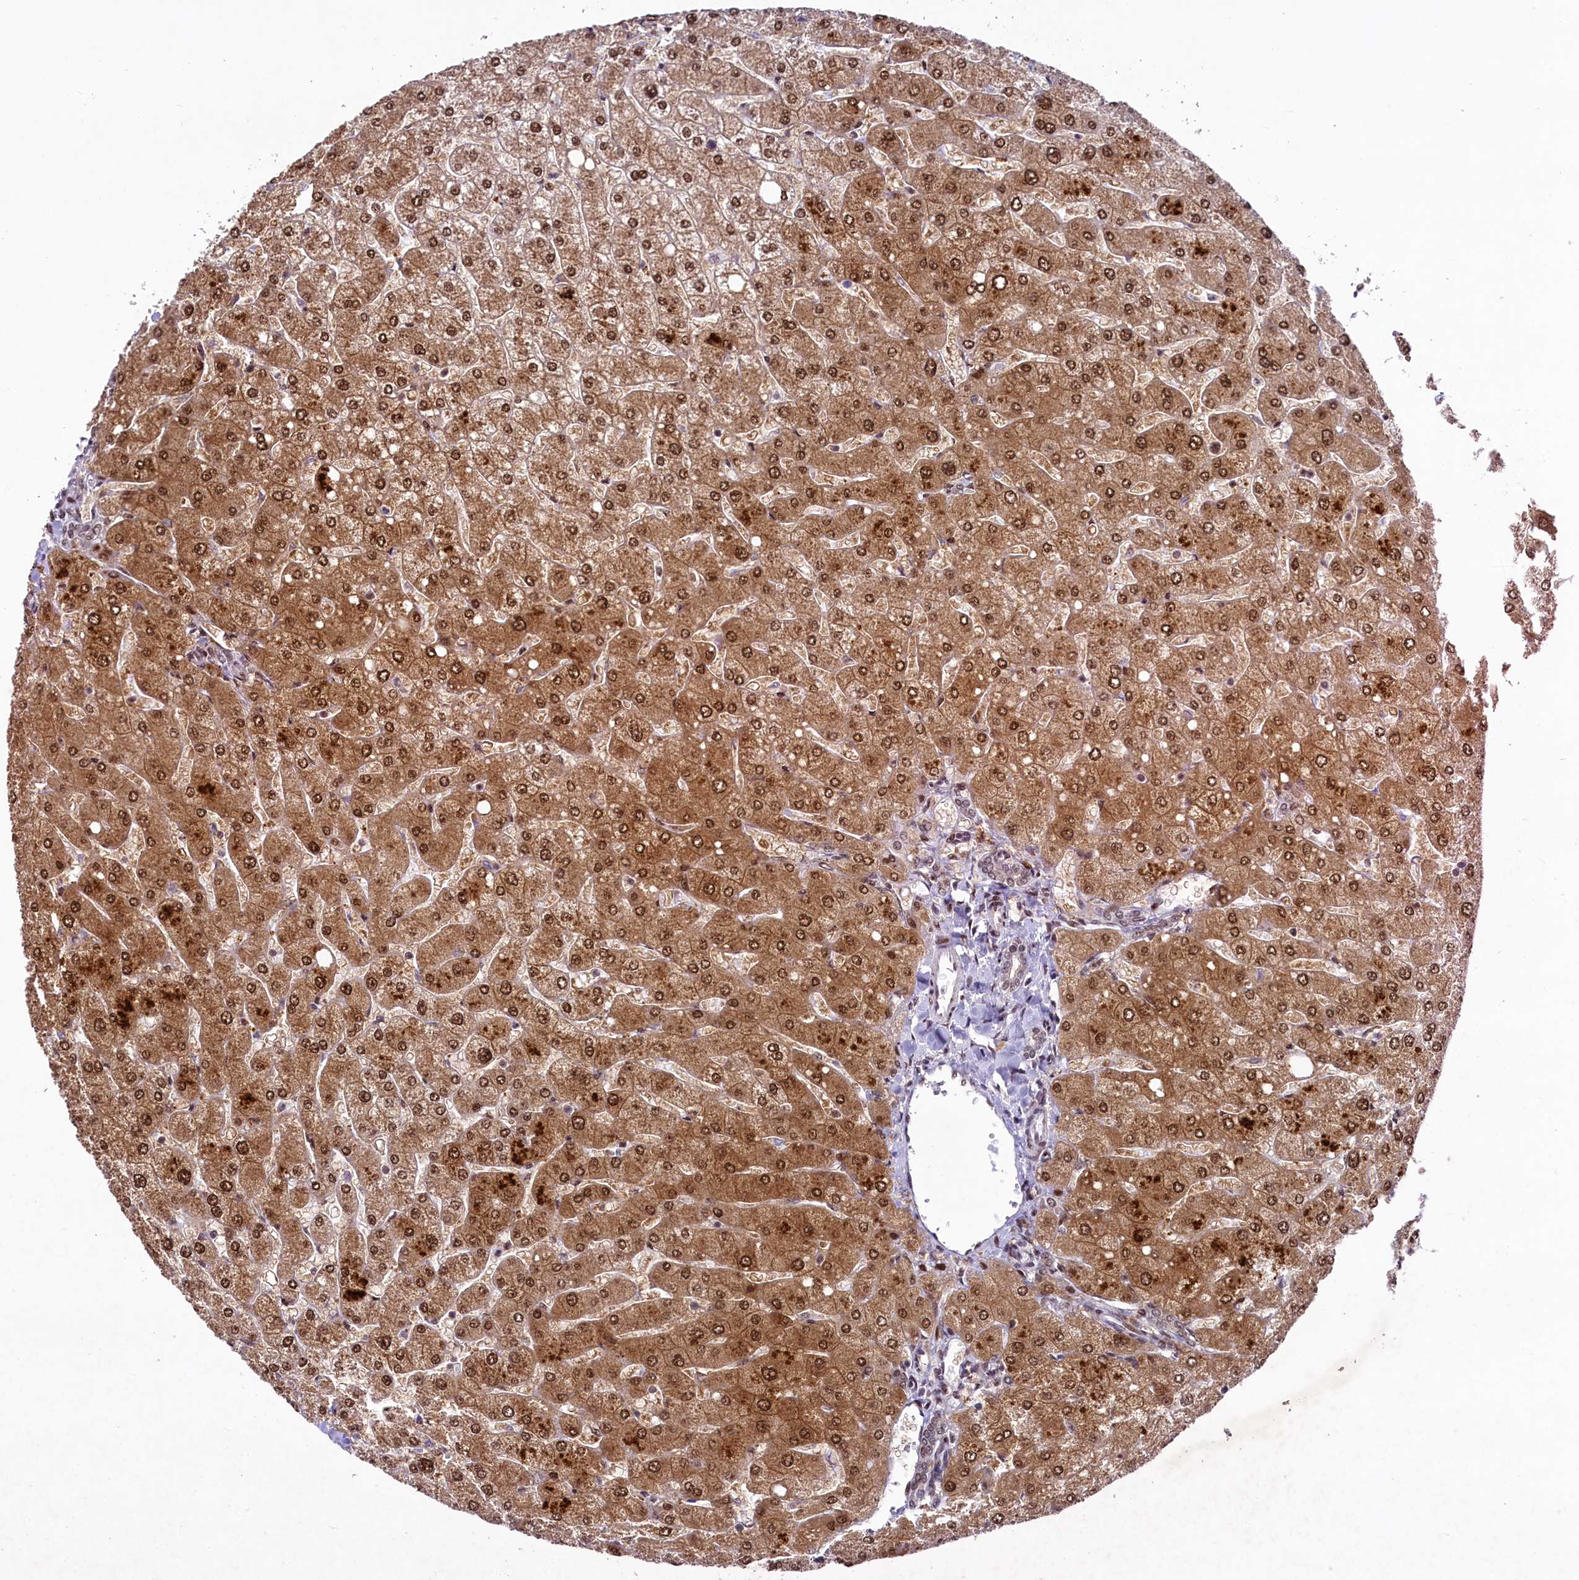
{"staining": {"intensity": "weak", "quantity": ">75%", "location": "nuclear"}, "tissue": "liver", "cell_type": "Cholangiocytes", "image_type": "normal", "snomed": [{"axis": "morphology", "description": "Normal tissue, NOS"}, {"axis": "topography", "description": "Liver"}], "caption": "Cholangiocytes reveal low levels of weak nuclear positivity in about >75% of cells in unremarkable liver.", "gene": "ANKS3", "patient": {"sex": "male", "age": 55}}